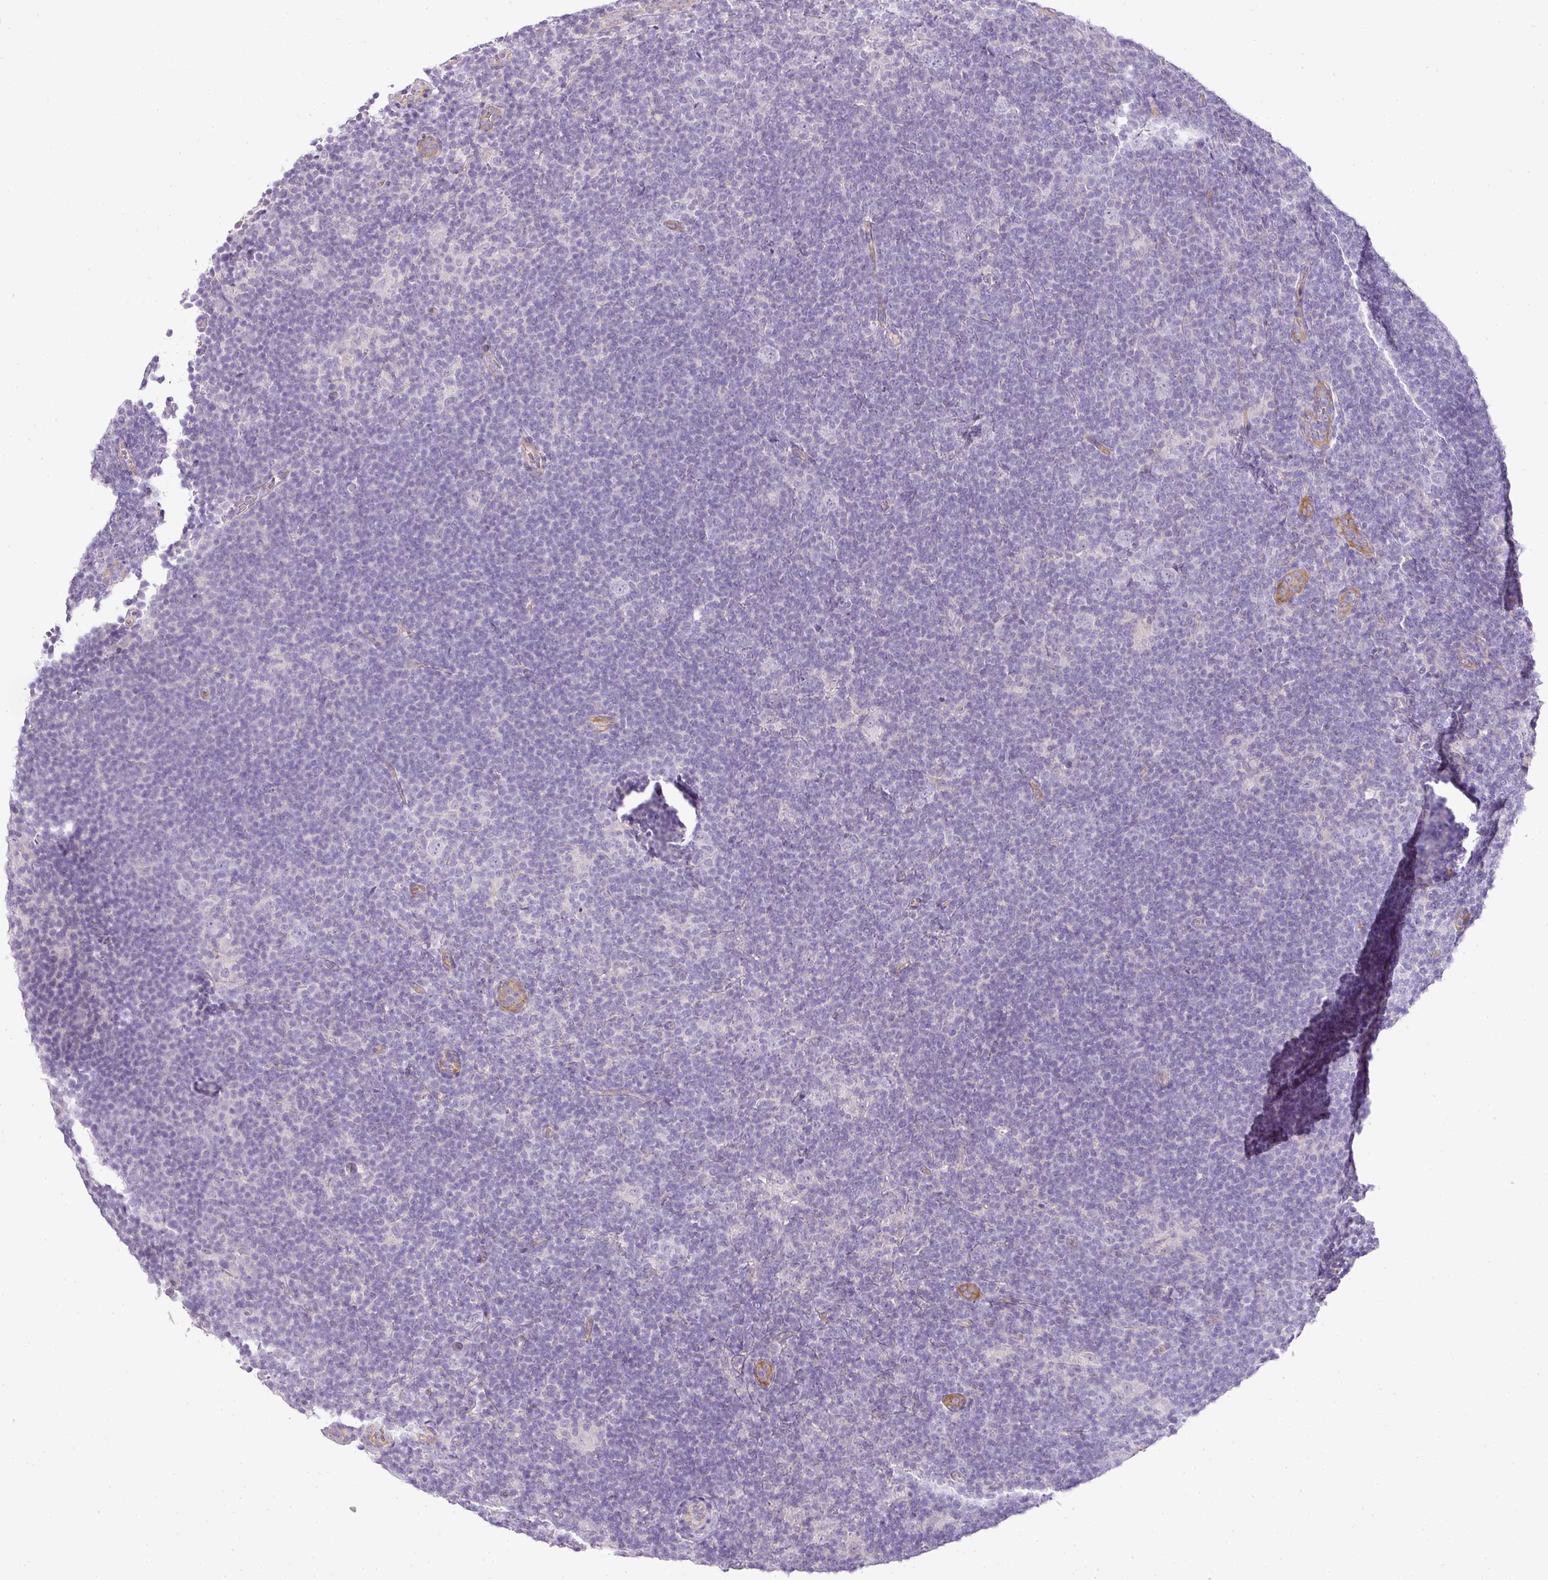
{"staining": {"intensity": "negative", "quantity": "none", "location": "none"}, "tissue": "lymphoma", "cell_type": "Tumor cells", "image_type": "cancer", "snomed": [{"axis": "morphology", "description": "Hodgkin's disease, NOS"}, {"axis": "topography", "description": "Lymph node"}], "caption": "A micrograph of human lymphoma is negative for staining in tumor cells.", "gene": "RAX2", "patient": {"sex": "female", "age": 57}}